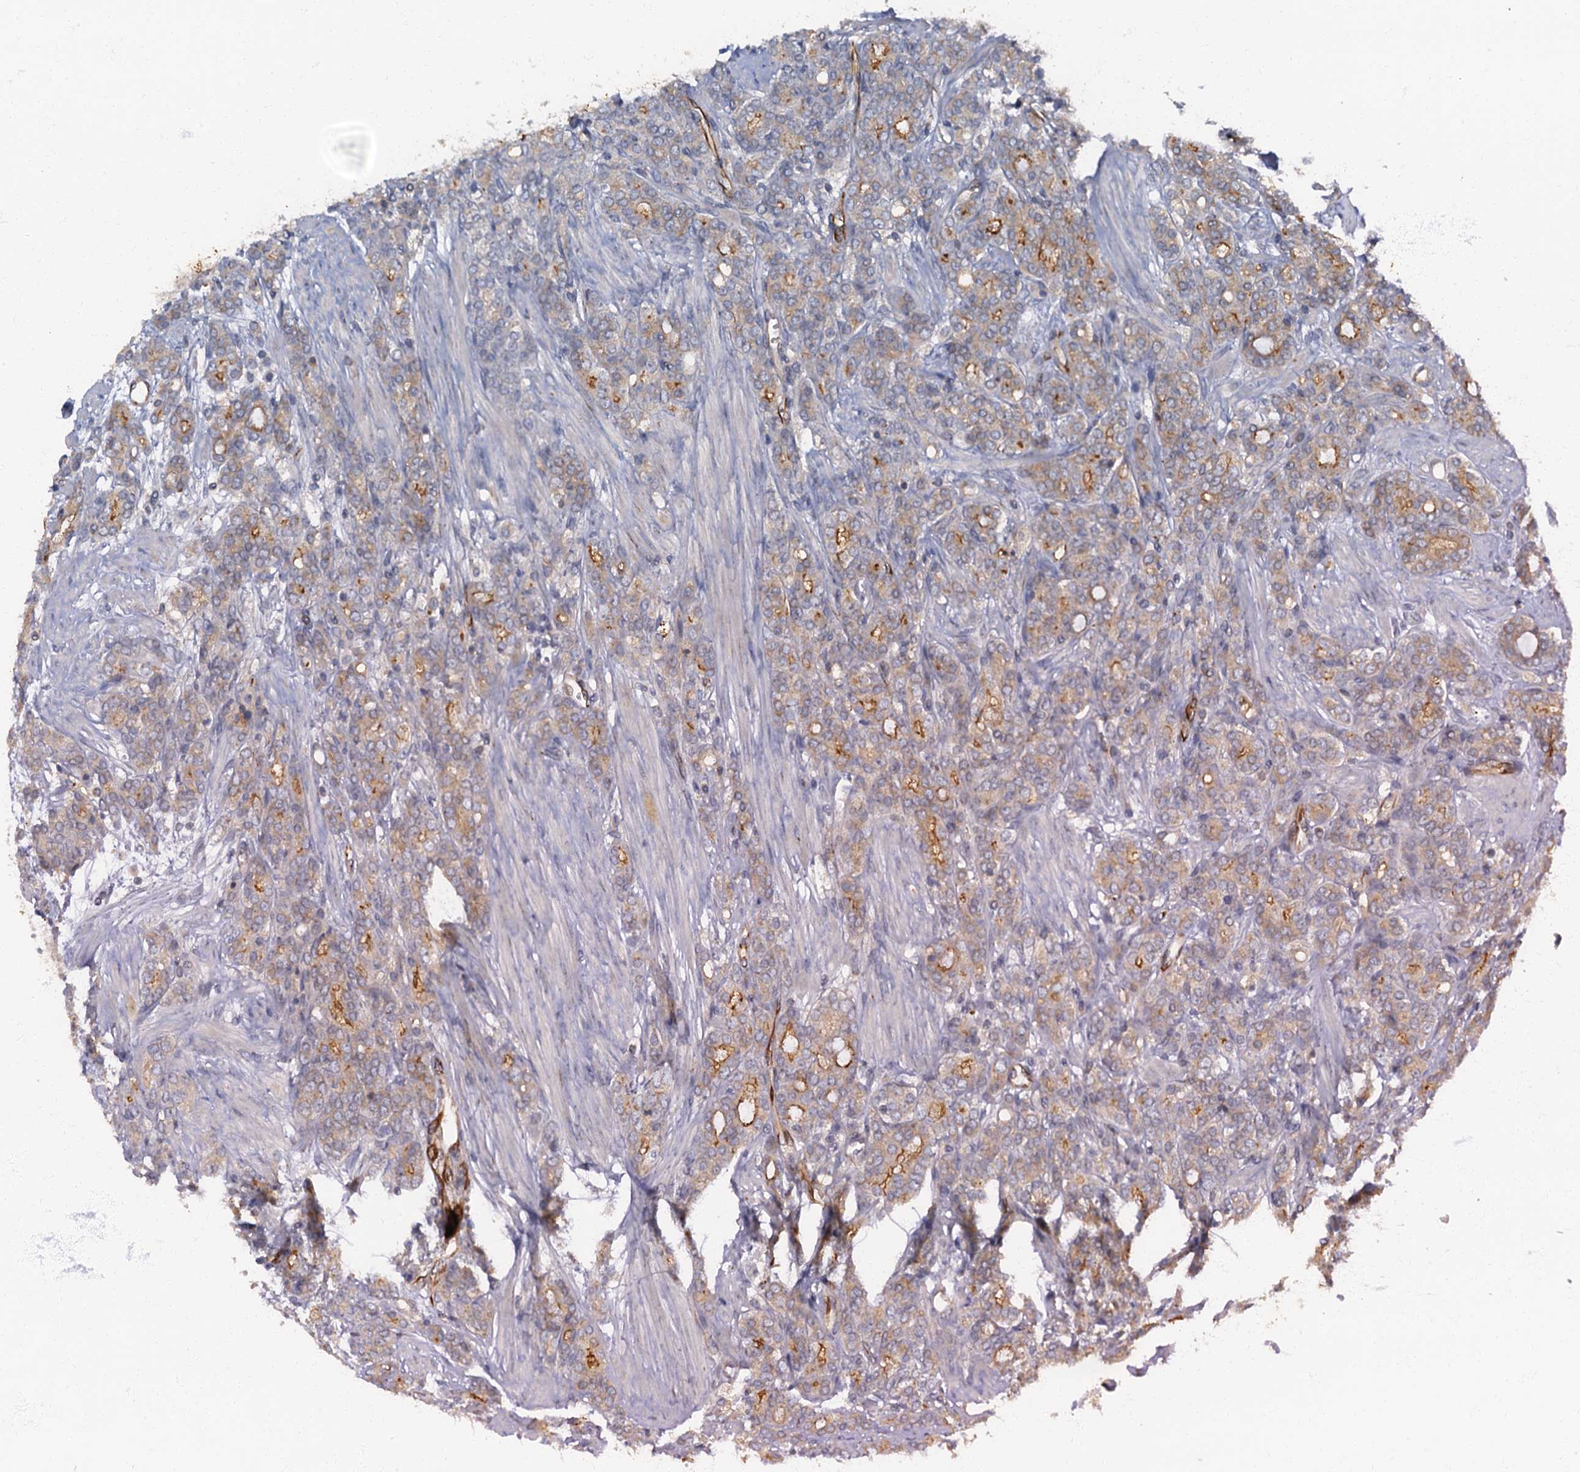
{"staining": {"intensity": "moderate", "quantity": "25%-75%", "location": "cytoplasmic/membranous"}, "tissue": "prostate cancer", "cell_type": "Tumor cells", "image_type": "cancer", "snomed": [{"axis": "morphology", "description": "Adenocarcinoma, High grade"}, {"axis": "topography", "description": "Prostate"}], "caption": "Immunohistochemistry (IHC) image of neoplastic tissue: prostate adenocarcinoma (high-grade) stained using IHC demonstrates medium levels of moderate protein expression localized specifically in the cytoplasmic/membranous of tumor cells, appearing as a cytoplasmic/membranous brown color.", "gene": "ARL11", "patient": {"sex": "male", "age": 62}}